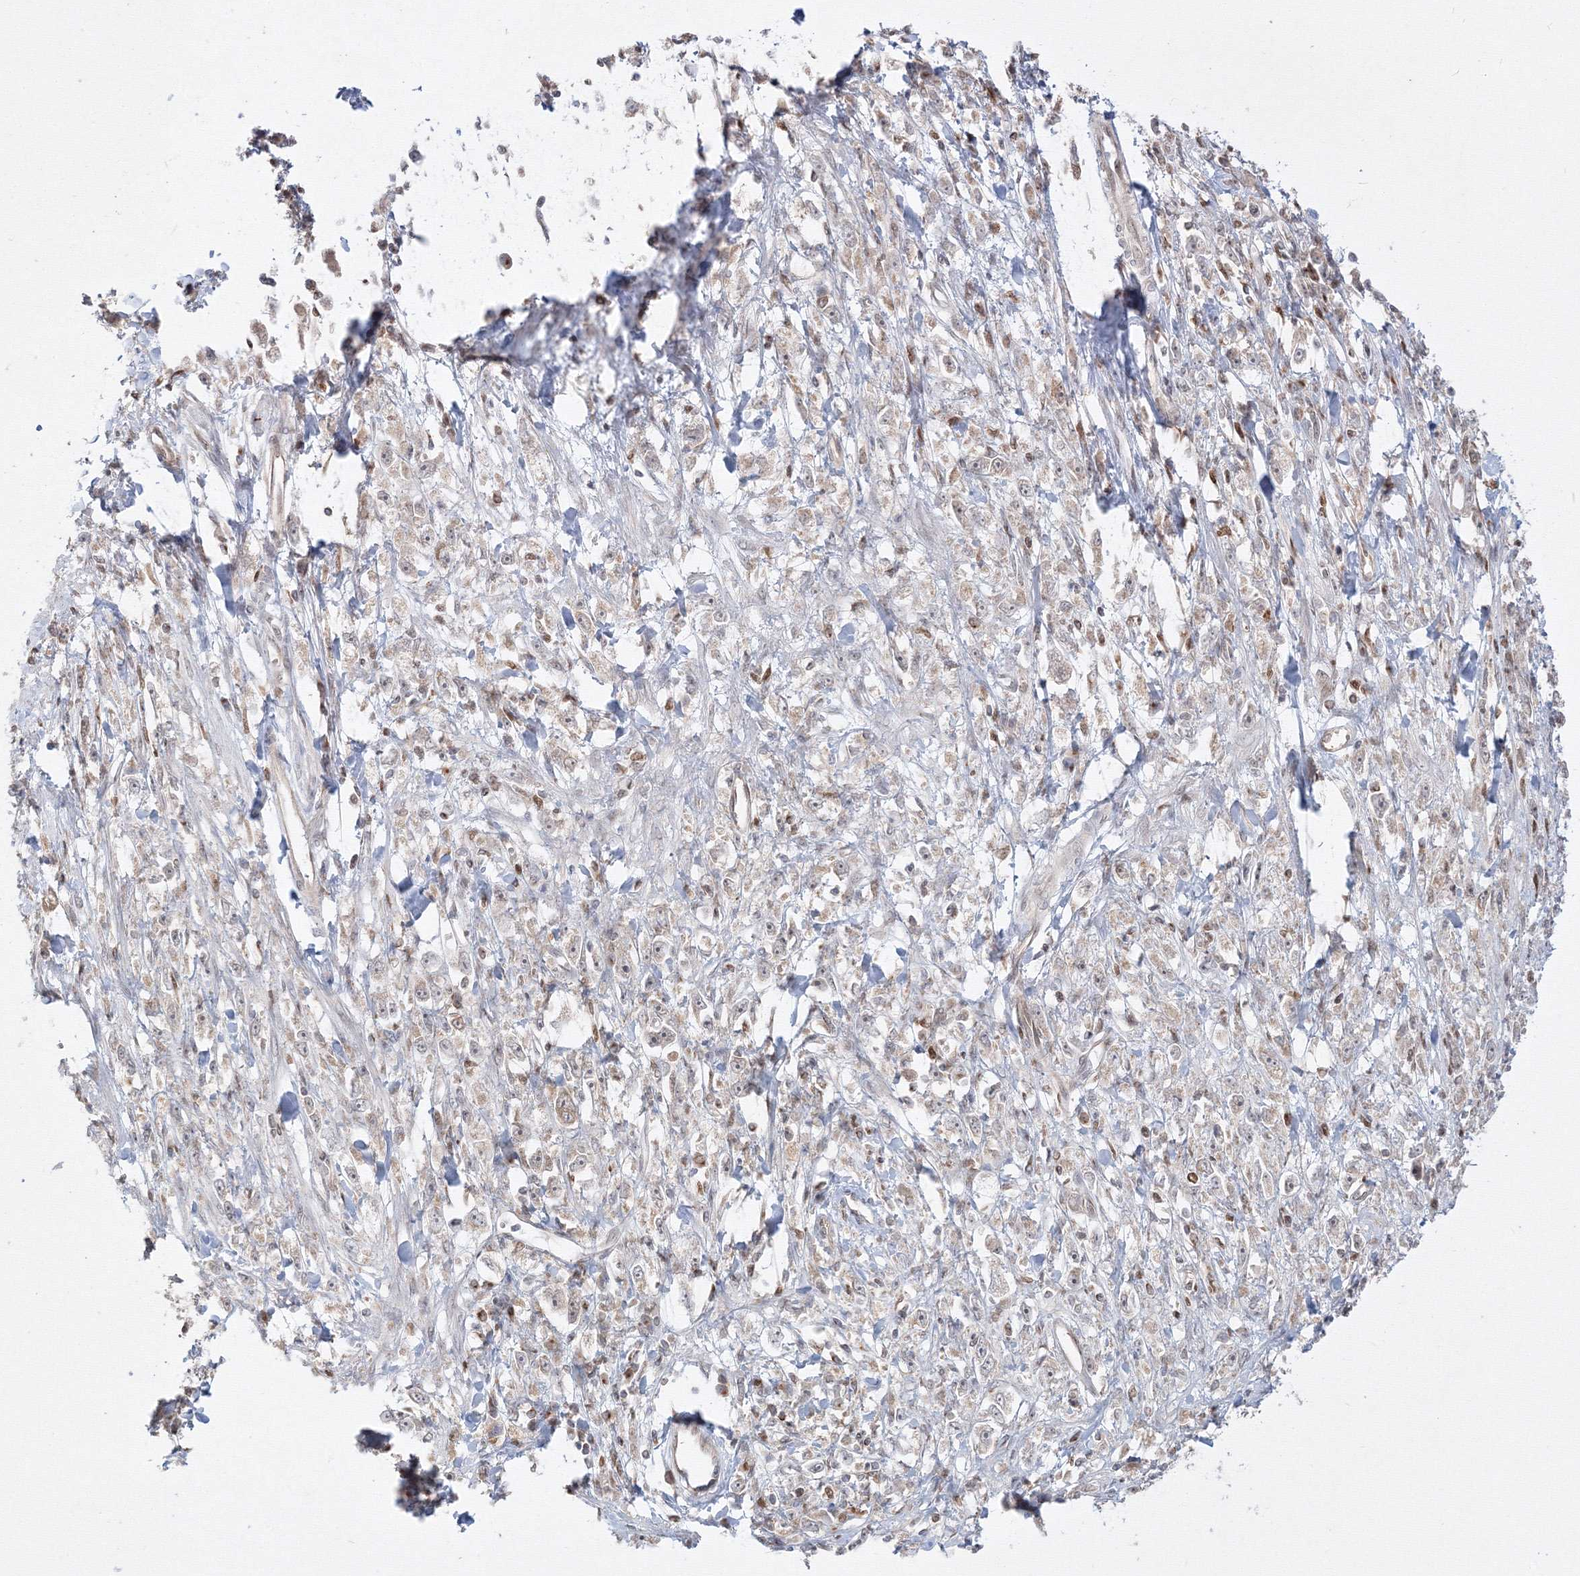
{"staining": {"intensity": "weak", "quantity": "<25%", "location": "cytoplasmic/membranous"}, "tissue": "stomach cancer", "cell_type": "Tumor cells", "image_type": "cancer", "snomed": [{"axis": "morphology", "description": "Adenocarcinoma, NOS"}, {"axis": "topography", "description": "Stomach"}], "caption": "IHC histopathology image of neoplastic tissue: human adenocarcinoma (stomach) stained with DAB shows no significant protein staining in tumor cells.", "gene": "TMEM50B", "patient": {"sex": "female", "age": 59}}